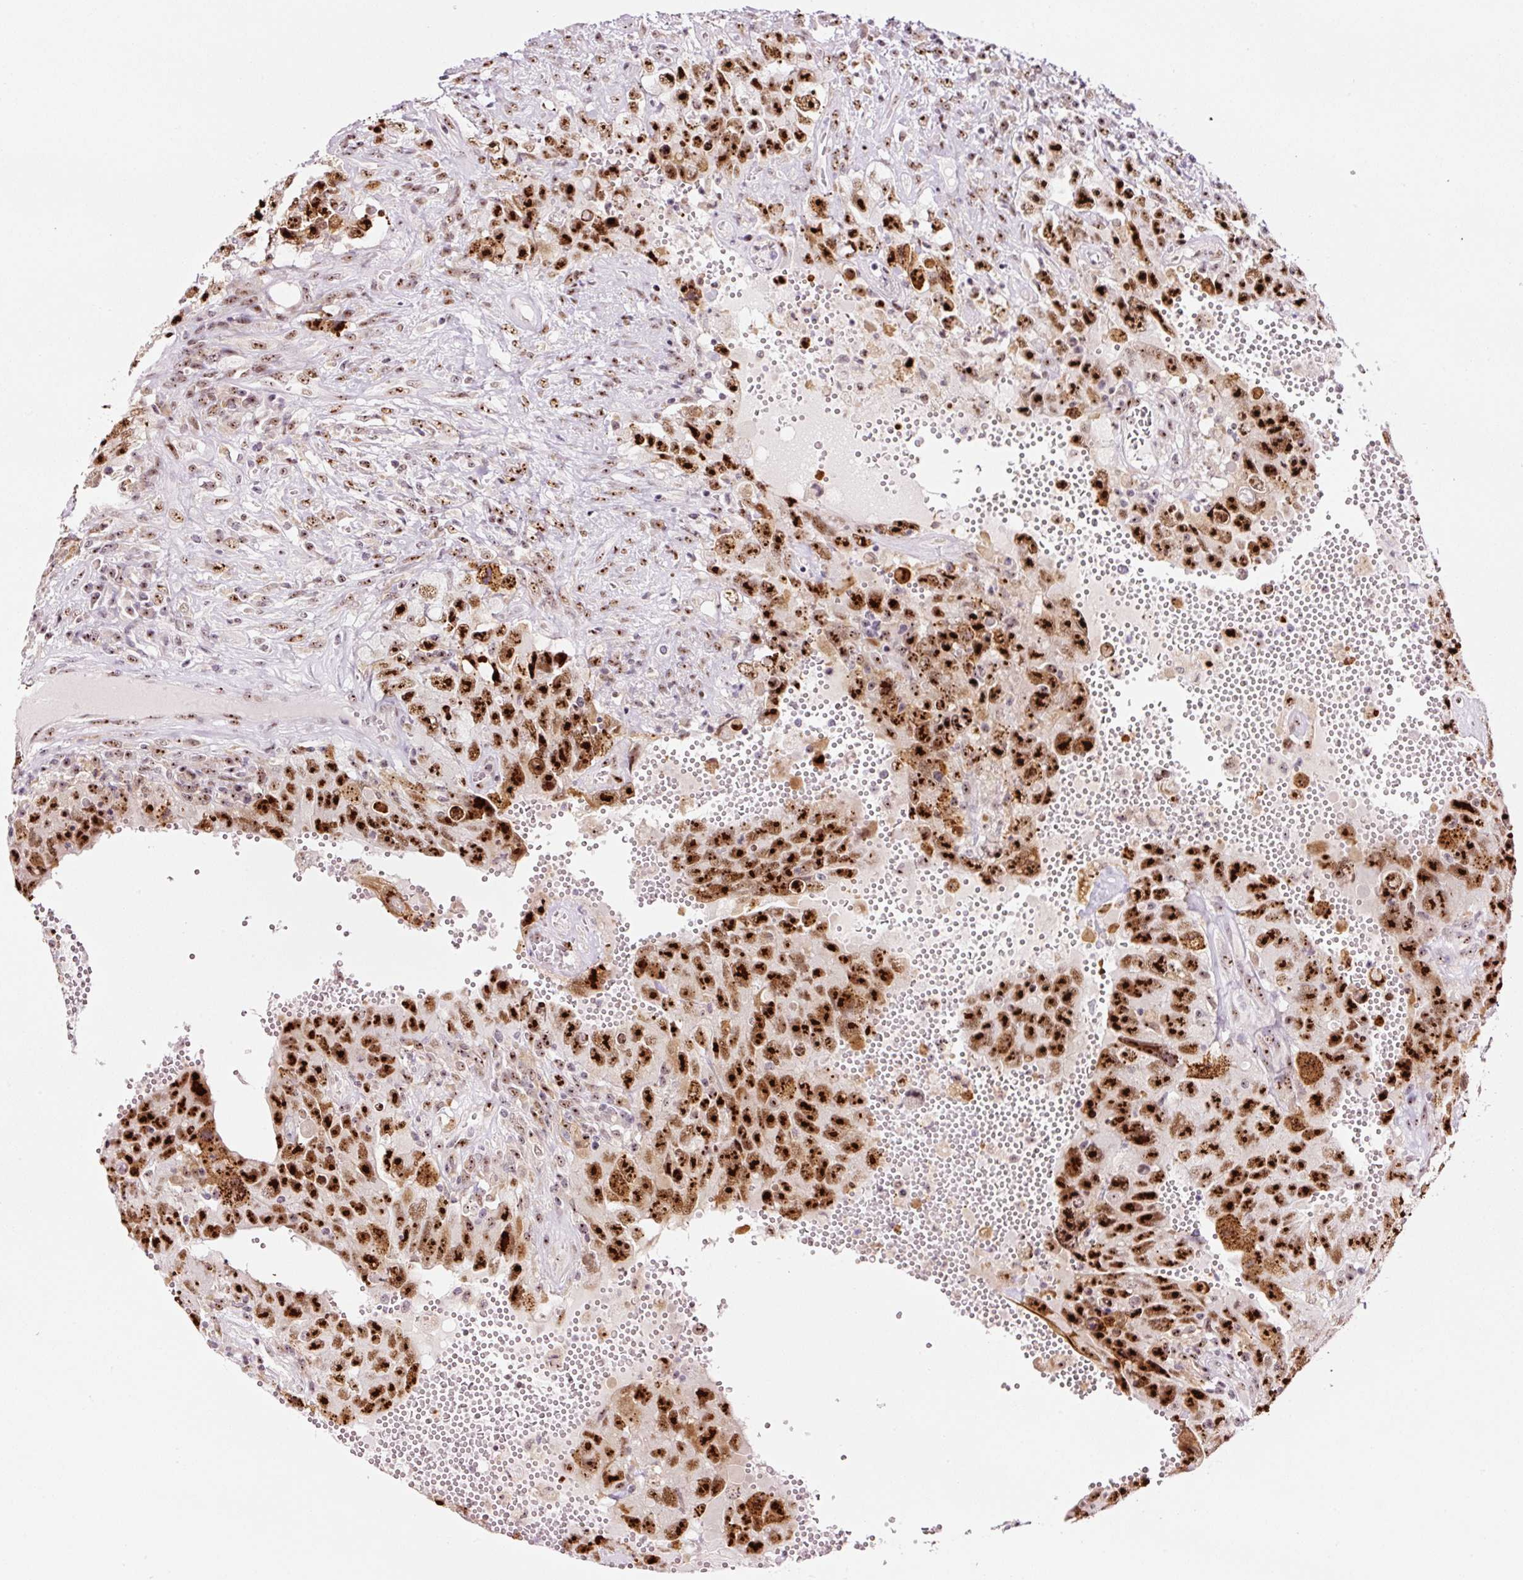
{"staining": {"intensity": "strong", "quantity": ">75%", "location": "nuclear"}, "tissue": "testis cancer", "cell_type": "Tumor cells", "image_type": "cancer", "snomed": [{"axis": "morphology", "description": "Carcinoma, Embryonal, NOS"}, {"axis": "topography", "description": "Testis"}], "caption": "Immunohistochemical staining of testis cancer (embryonal carcinoma) reveals strong nuclear protein positivity in approximately >75% of tumor cells. (DAB (3,3'-diaminobenzidine) IHC with brightfield microscopy, high magnification).", "gene": "GNL3", "patient": {"sex": "male", "age": 26}}